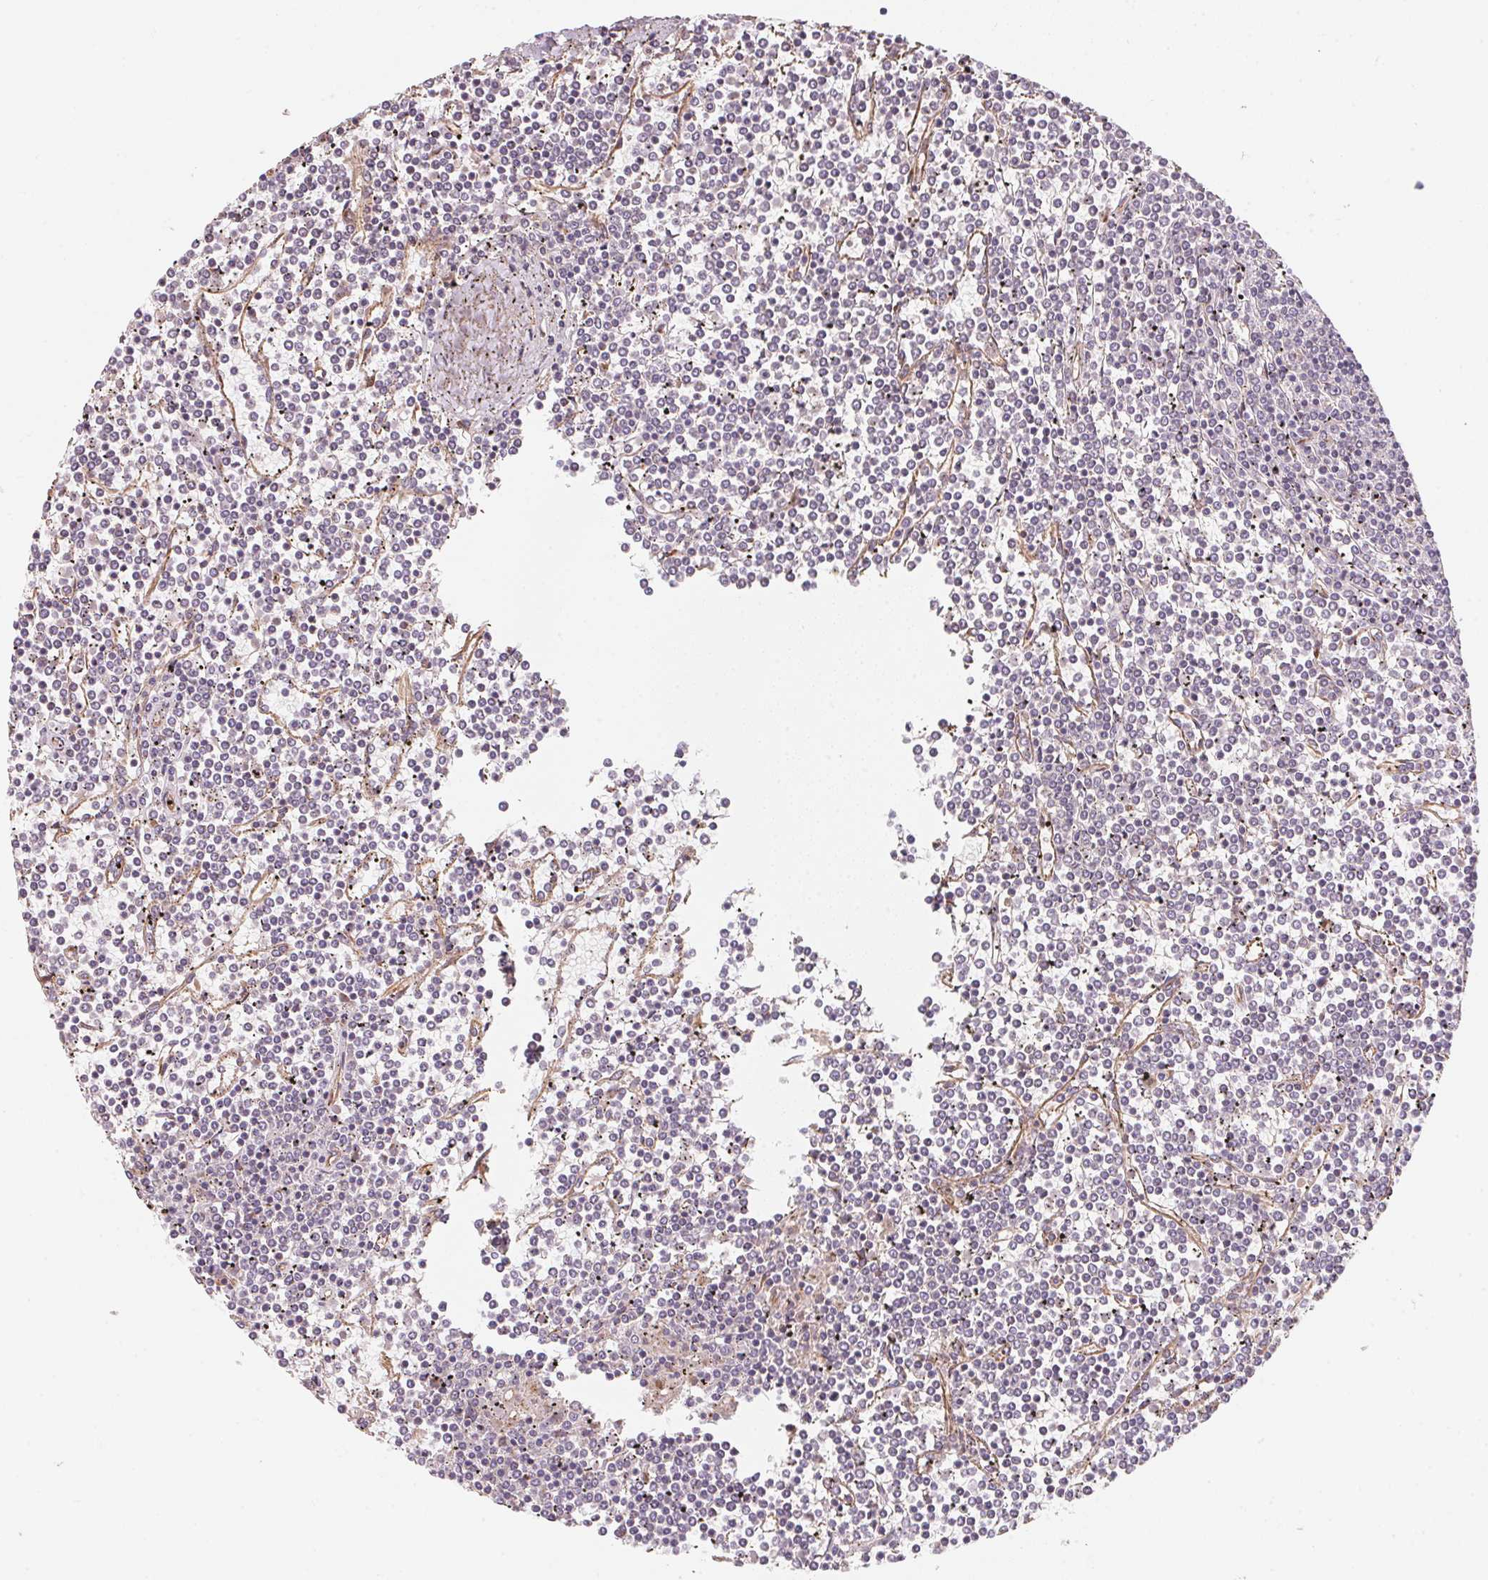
{"staining": {"intensity": "negative", "quantity": "none", "location": "none"}, "tissue": "lymphoma", "cell_type": "Tumor cells", "image_type": "cancer", "snomed": [{"axis": "morphology", "description": "Malignant lymphoma, non-Hodgkin's type, Low grade"}, {"axis": "topography", "description": "Spleen"}], "caption": "DAB (3,3'-diaminobenzidine) immunohistochemical staining of lymphoma exhibits no significant staining in tumor cells.", "gene": "TSPAN12", "patient": {"sex": "female", "age": 19}}